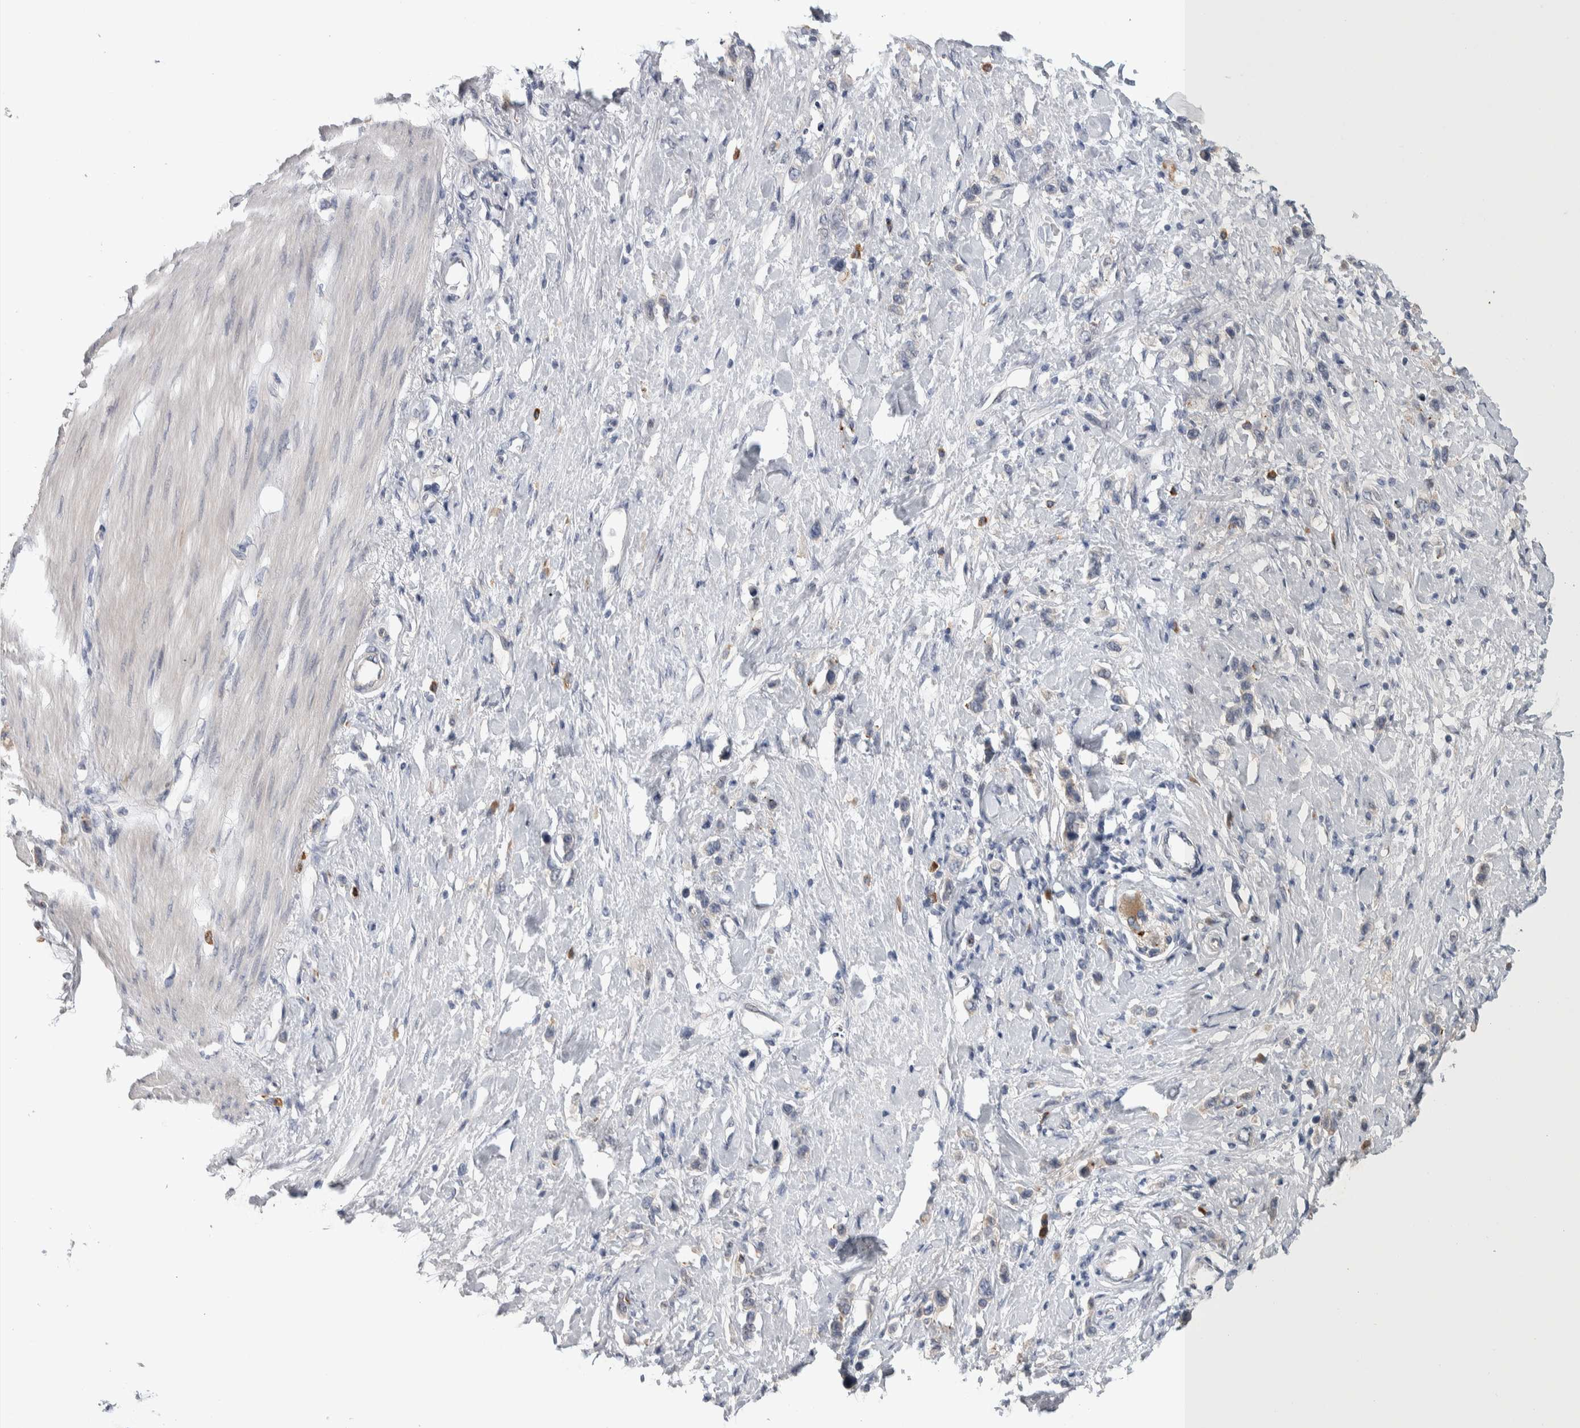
{"staining": {"intensity": "negative", "quantity": "none", "location": "none"}, "tissue": "stomach cancer", "cell_type": "Tumor cells", "image_type": "cancer", "snomed": [{"axis": "morphology", "description": "Adenocarcinoma, NOS"}, {"axis": "topography", "description": "Stomach"}], "caption": "An image of human stomach adenocarcinoma is negative for staining in tumor cells.", "gene": "IBTK", "patient": {"sex": "female", "age": 65}}